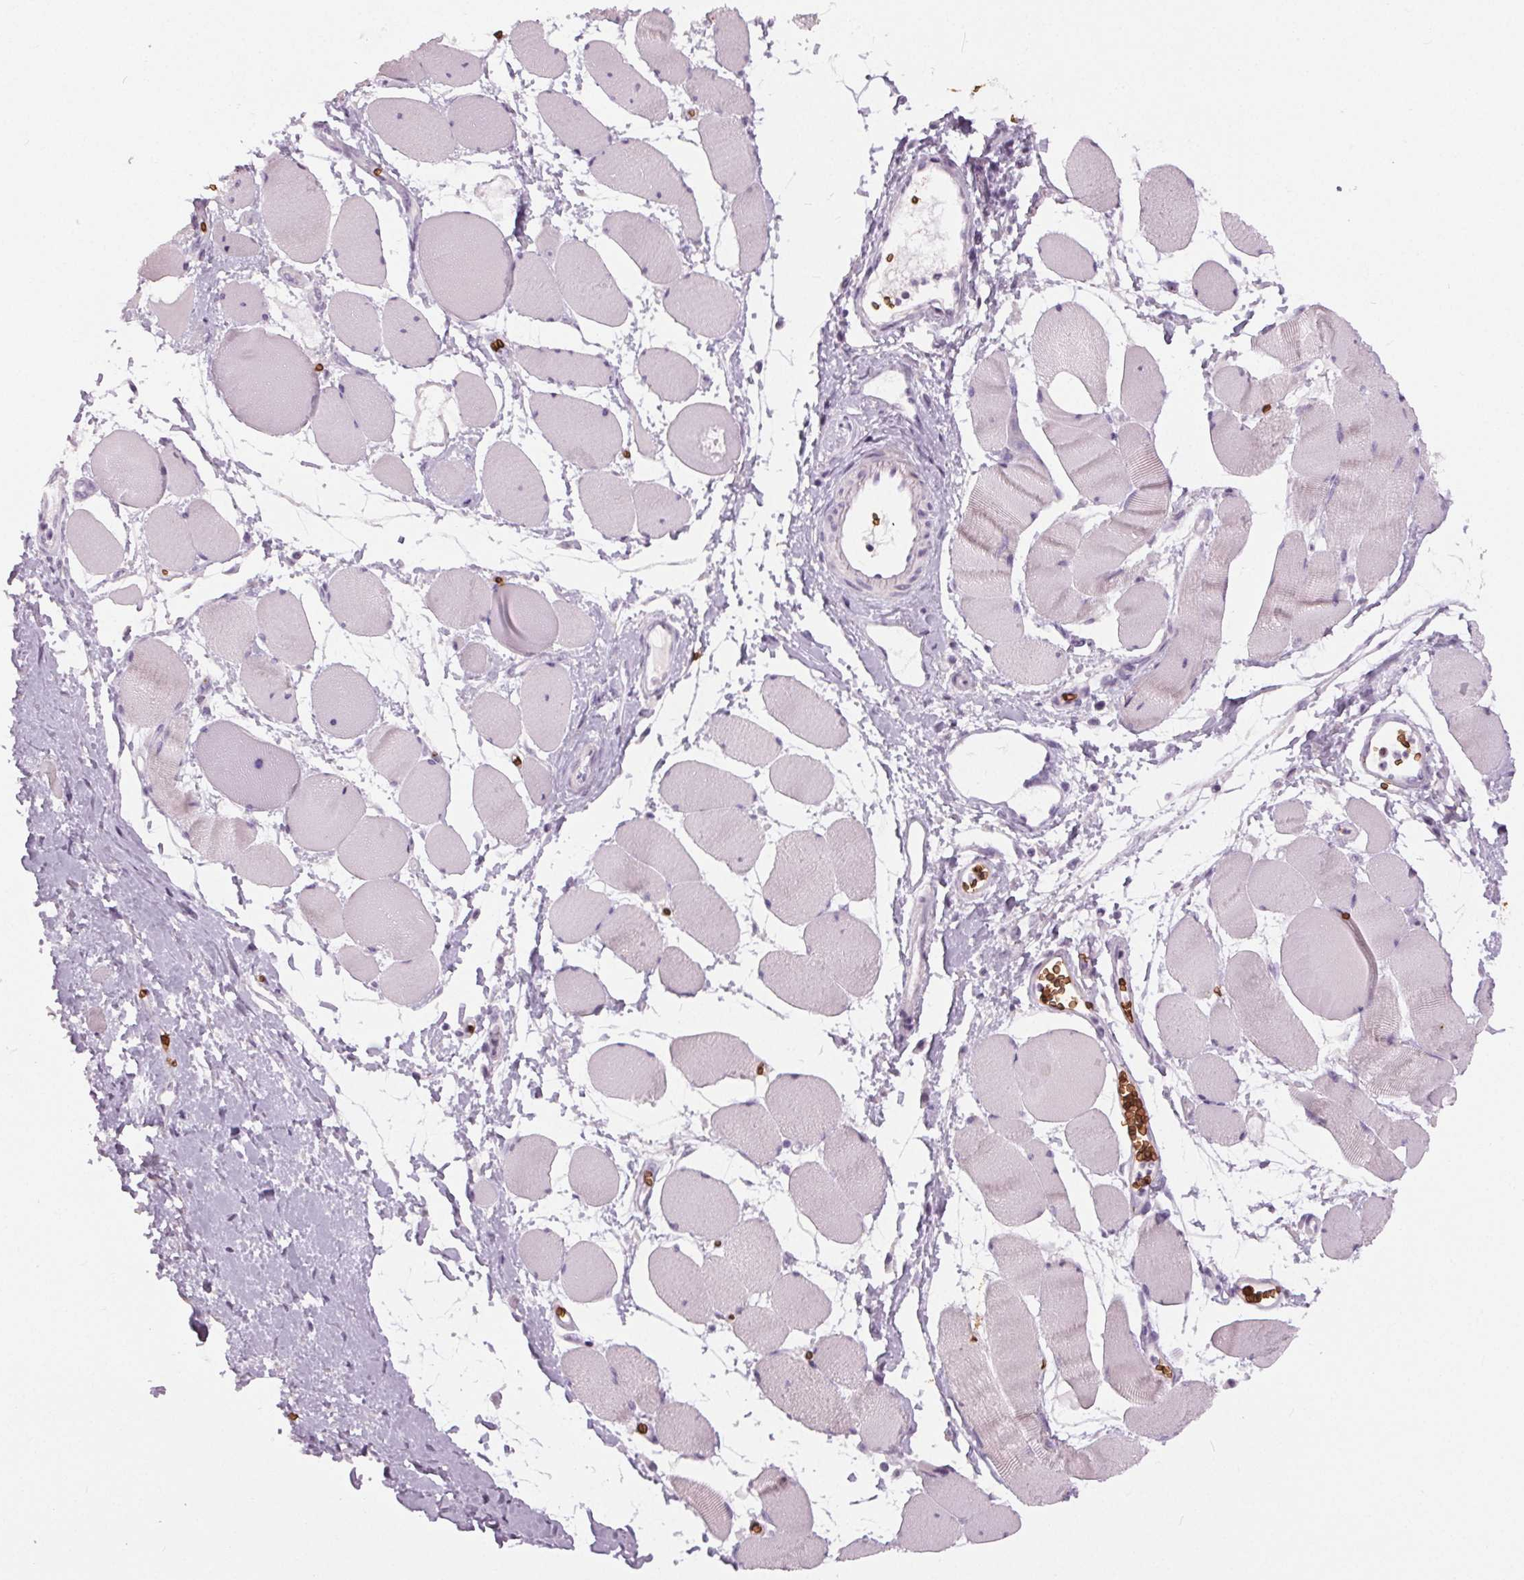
{"staining": {"intensity": "negative", "quantity": "none", "location": "none"}, "tissue": "skeletal muscle", "cell_type": "Myocytes", "image_type": "normal", "snomed": [{"axis": "morphology", "description": "Normal tissue, NOS"}, {"axis": "topography", "description": "Skeletal muscle"}], "caption": "The photomicrograph reveals no significant staining in myocytes of skeletal muscle.", "gene": "SLC4A1", "patient": {"sex": "female", "age": 75}}